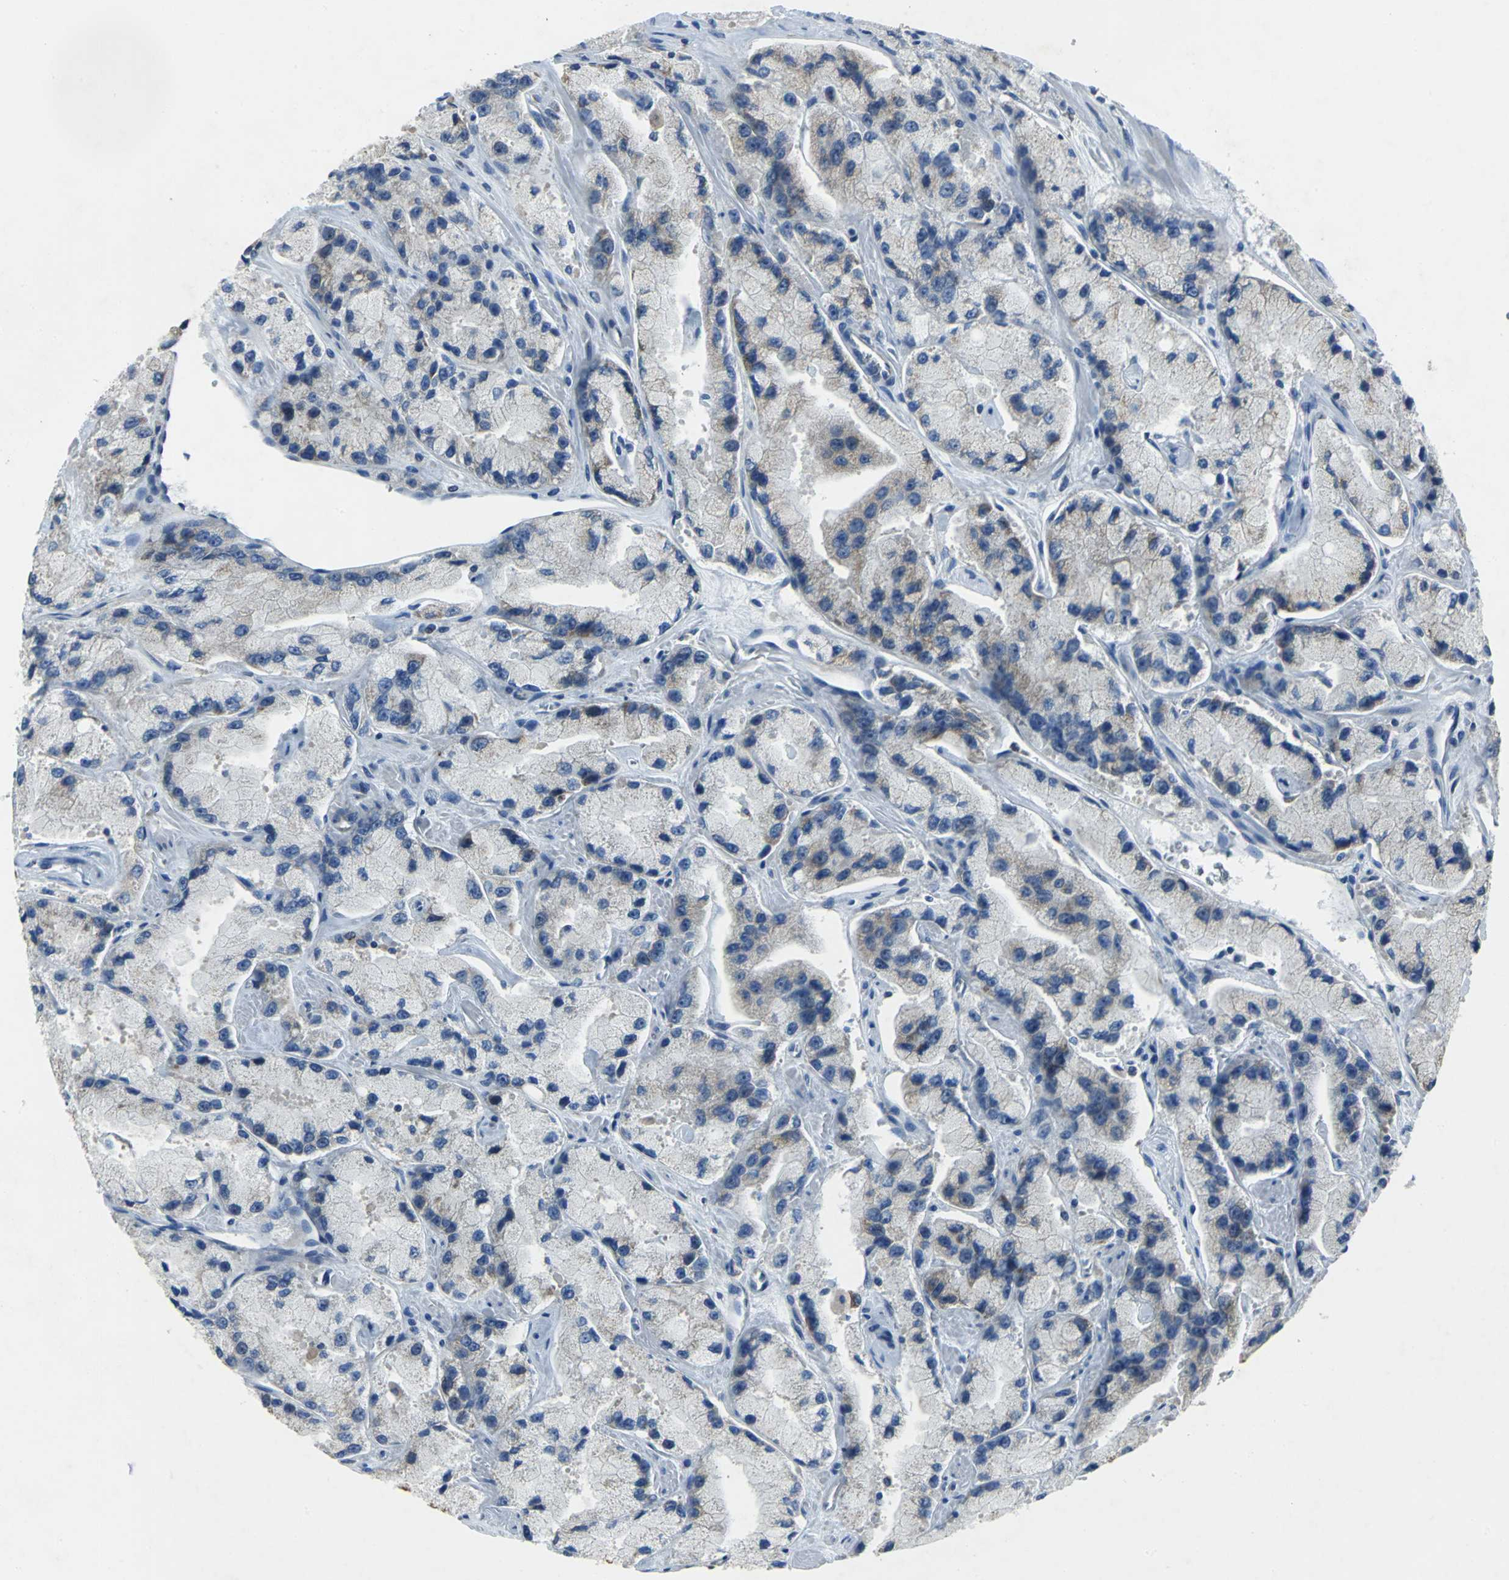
{"staining": {"intensity": "moderate", "quantity": "<25%", "location": "cytoplasmic/membranous"}, "tissue": "prostate cancer", "cell_type": "Tumor cells", "image_type": "cancer", "snomed": [{"axis": "morphology", "description": "Adenocarcinoma, High grade"}, {"axis": "topography", "description": "Prostate"}], "caption": "IHC of human prostate cancer (high-grade adenocarcinoma) reveals low levels of moderate cytoplasmic/membranous staining in about <25% of tumor cells.", "gene": "EIF5A", "patient": {"sex": "male", "age": 58}}